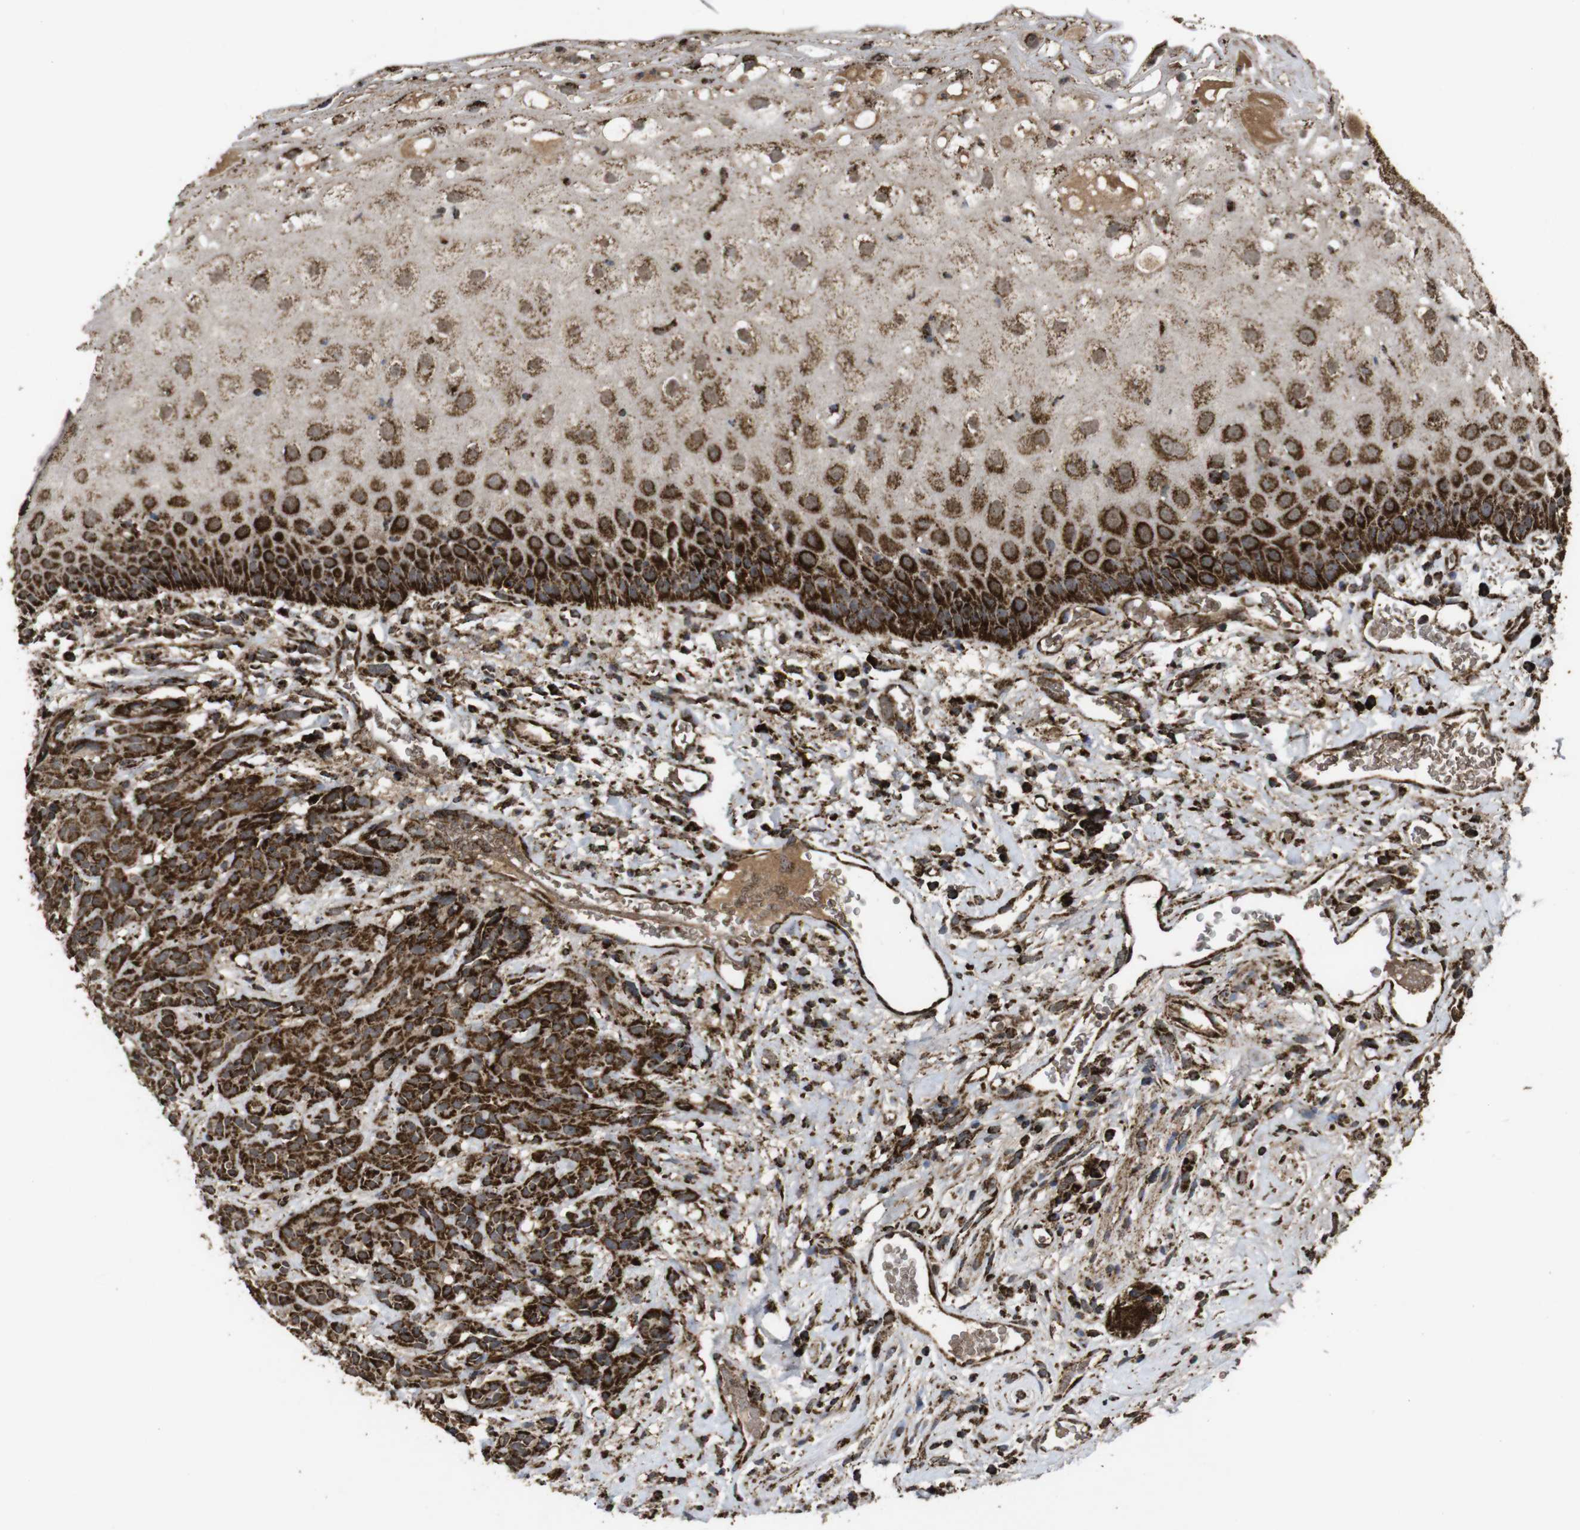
{"staining": {"intensity": "strong", "quantity": ">75%", "location": "cytoplasmic/membranous"}, "tissue": "head and neck cancer", "cell_type": "Tumor cells", "image_type": "cancer", "snomed": [{"axis": "morphology", "description": "Normal tissue, NOS"}, {"axis": "morphology", "description": "Squamous cell carcinoma, NOS"}, {"axis": "topography", "description": "Cartilage tissue"}, {"axis": "topography", "description": "Head-Neck"}], "caption": "A brown stain labels strong cytoplasmic/membranous staining of a protein in human head and neck cancer tumor cells.", "gene": "ATP5F1A", "patient": {"sex": "male", "age": 62}}